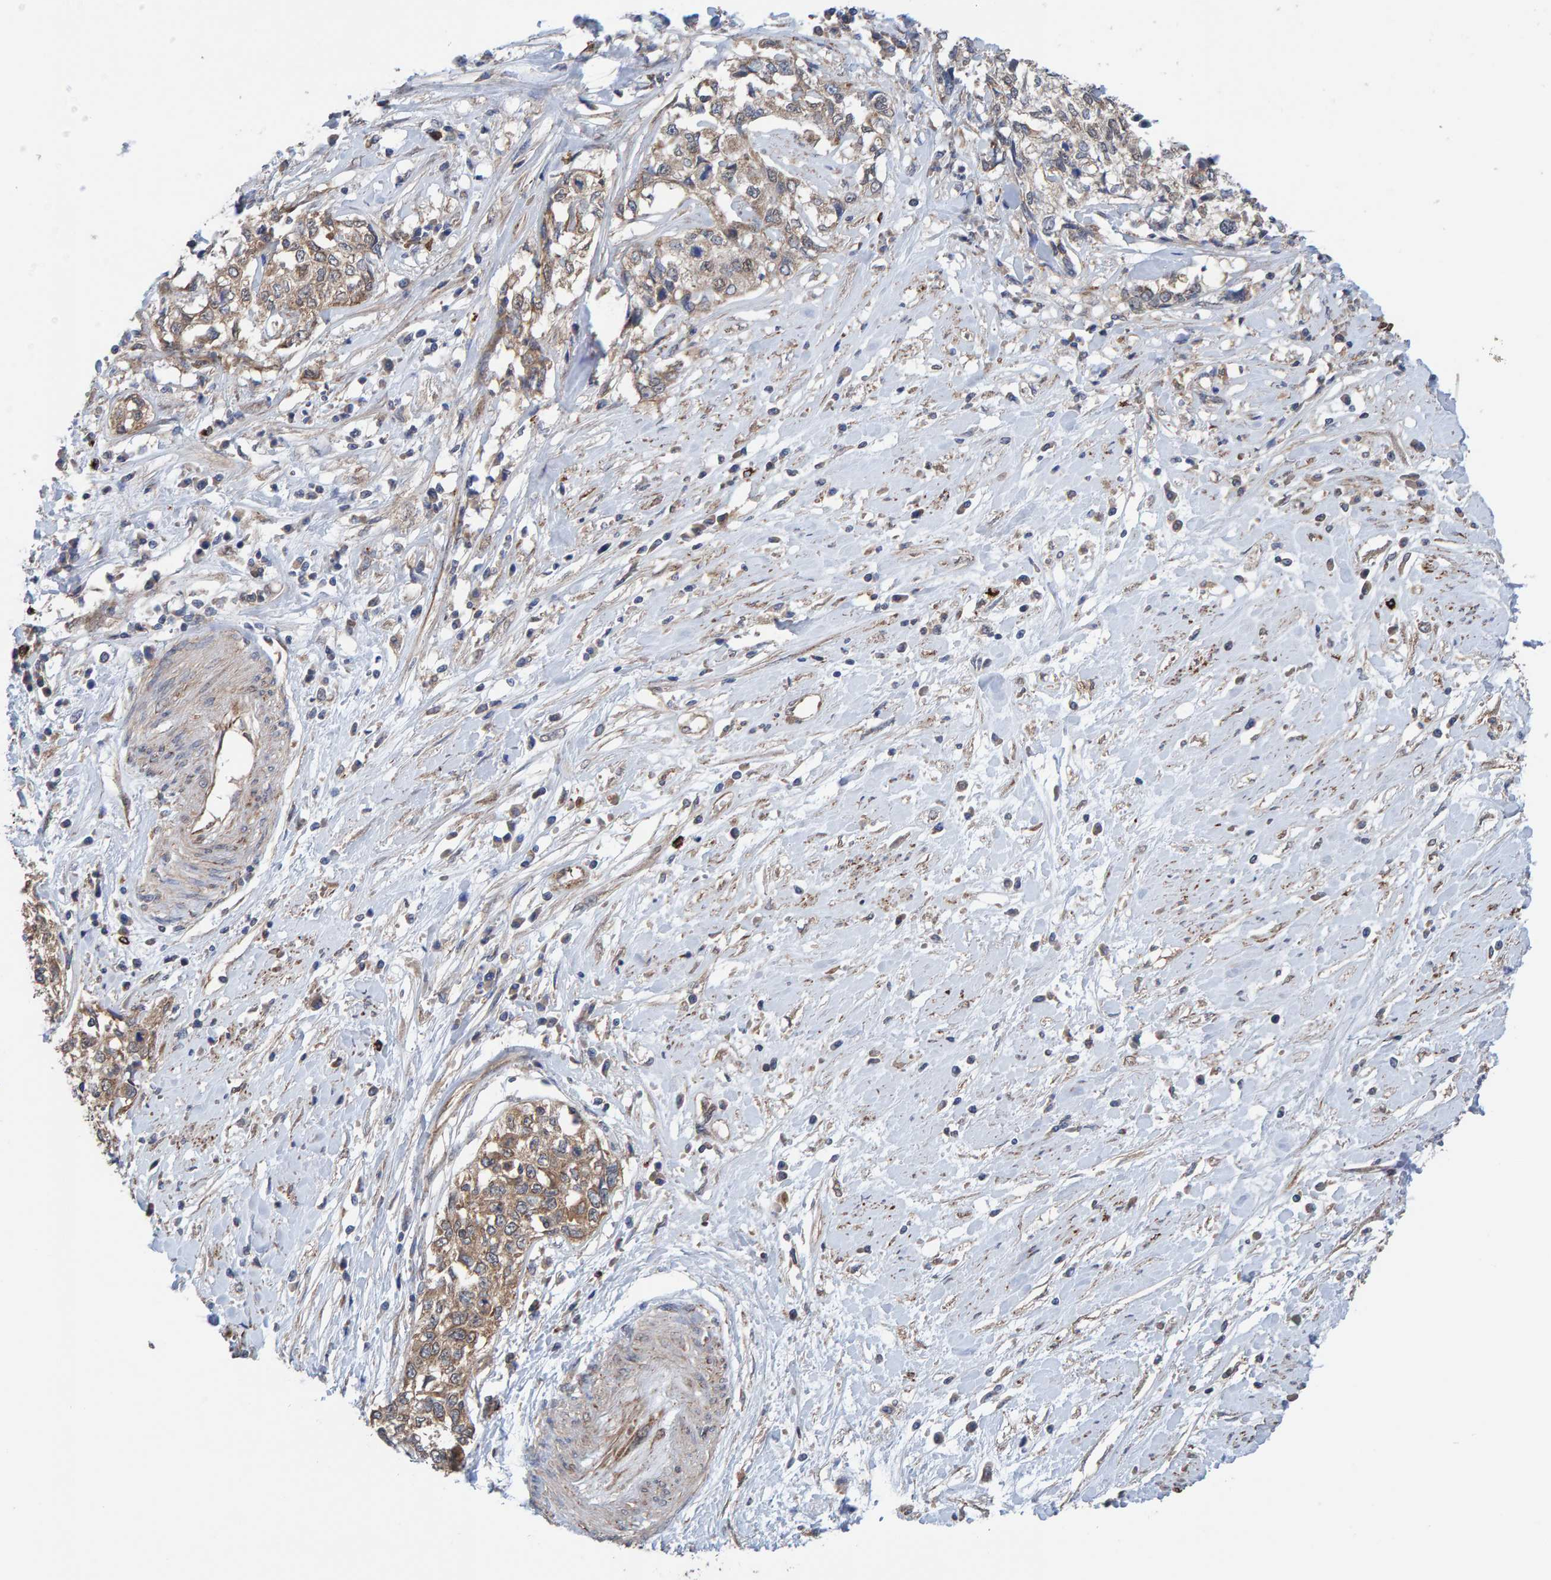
{"staining": {"intensity": "moderate", "quantity": ">75%", "location": "cytoplasmic/membranous"}, "tissue": "cervical cancer", "cell_type": "Tumor cells", "image_type": "cancer", "snomed": [{"axis": "morphology", "description": "Squamous cell carcinoma, NOS"}, {"axis": "topography", "description": "Cervix"}], "caption": "Immunohistochemistry (IHC) of cervical cancer displays medium levels of moderate cytoplasmic/membranous staining in about >75% of tumor cells. Nuclei are stained in blue.", "gene": "LRSAM1", "patient": {"sex": "female", "age": 57}}